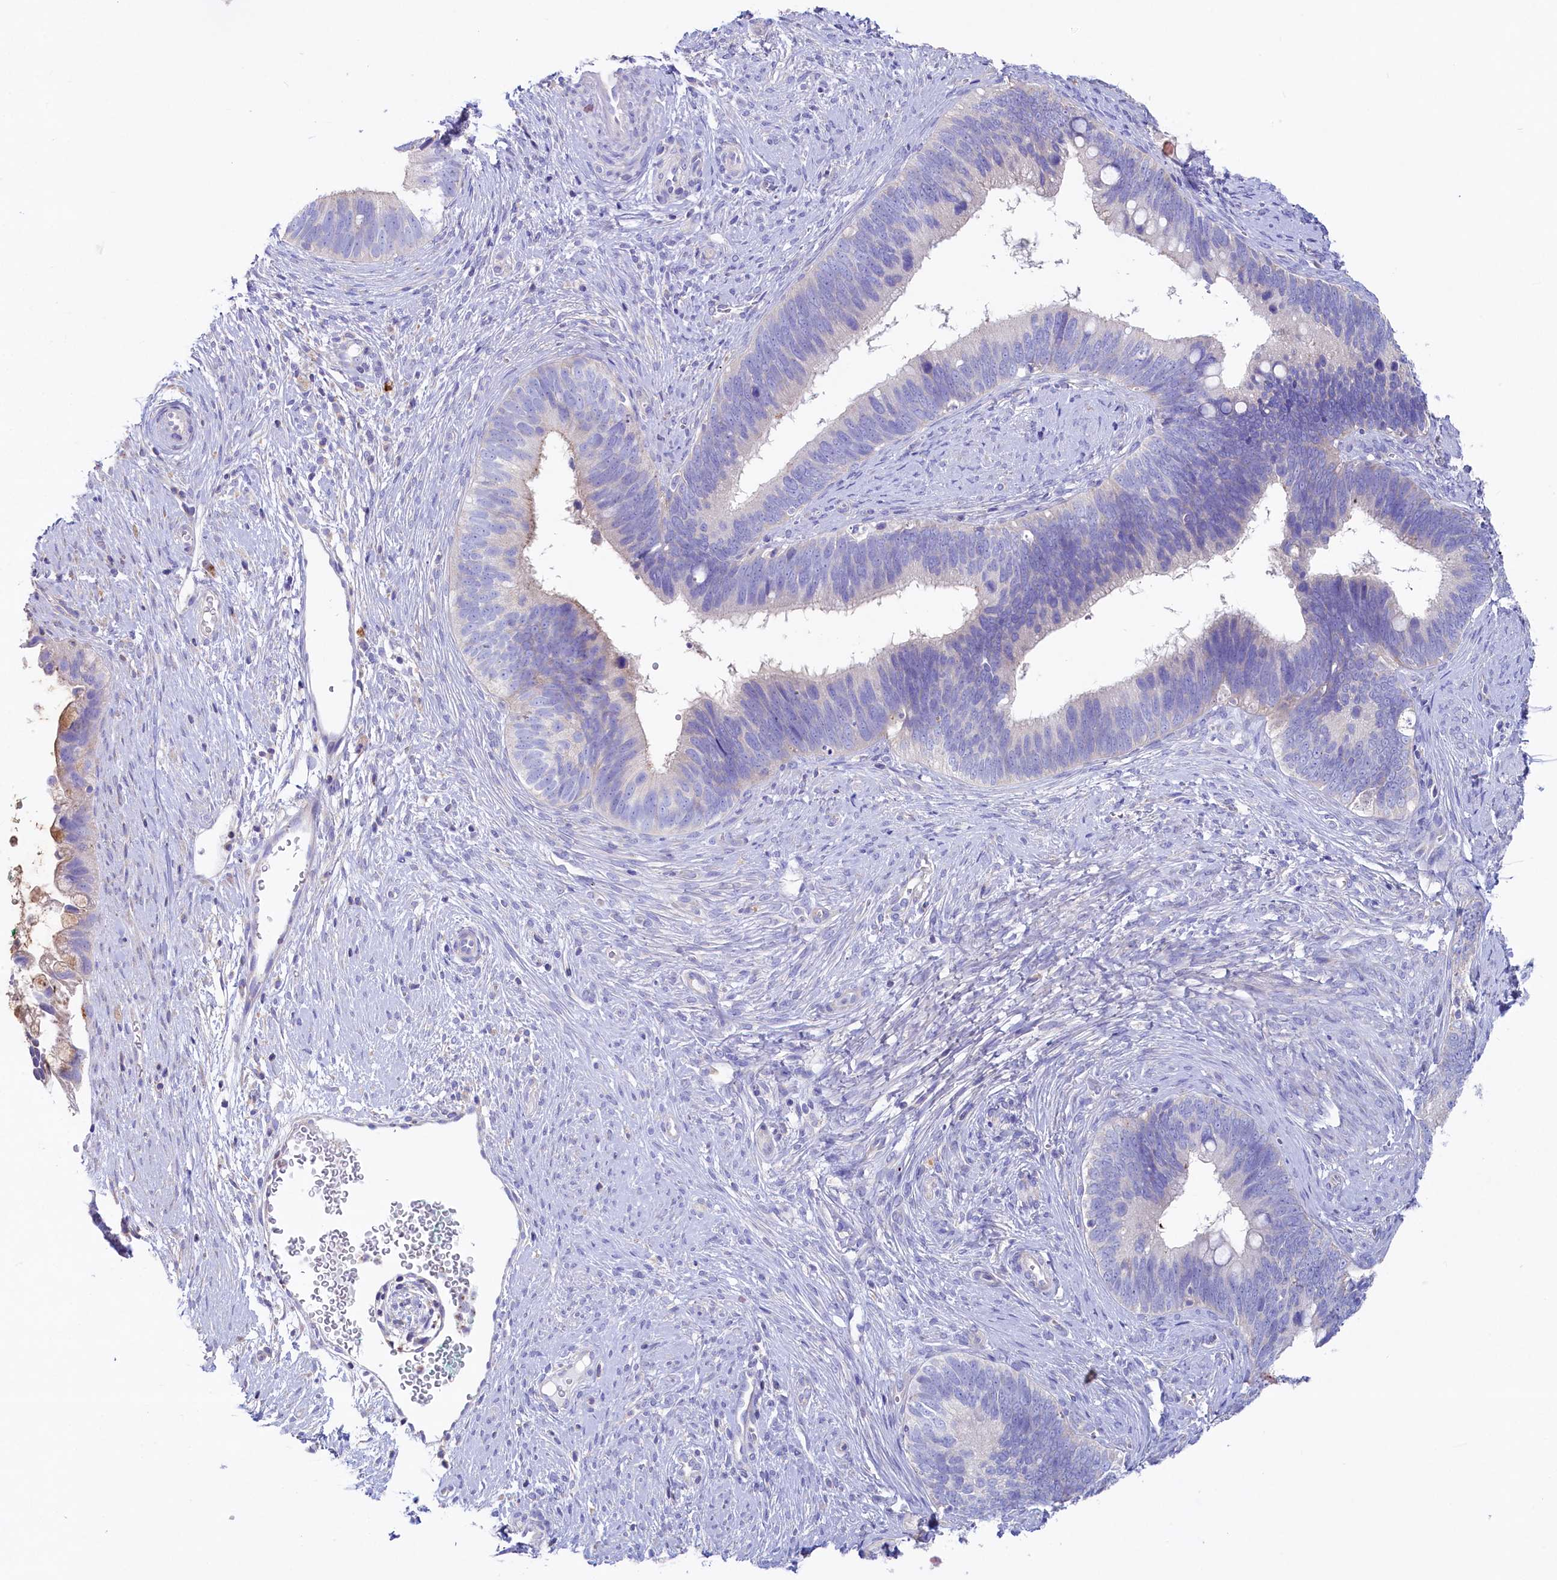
{"staining": {"intensity": "negative", "quantity": "none", "location": "none"}, "tissue": "cervical cancer", "cell_type": "Tumor cells", "image_type": "cancer", "snomed": [{"axis": "morphology", "description": "Adenocarcinoma, NOS"}, {"axis": "topography", "description": "Cervix"}], "caption": "A photomicrograph of adenocarcinoma (cervical) stained for a protein reveals no brown staining in tumor cells.", "gene": "VPS26B", "patient": {"sex": "female", "age": 42}}